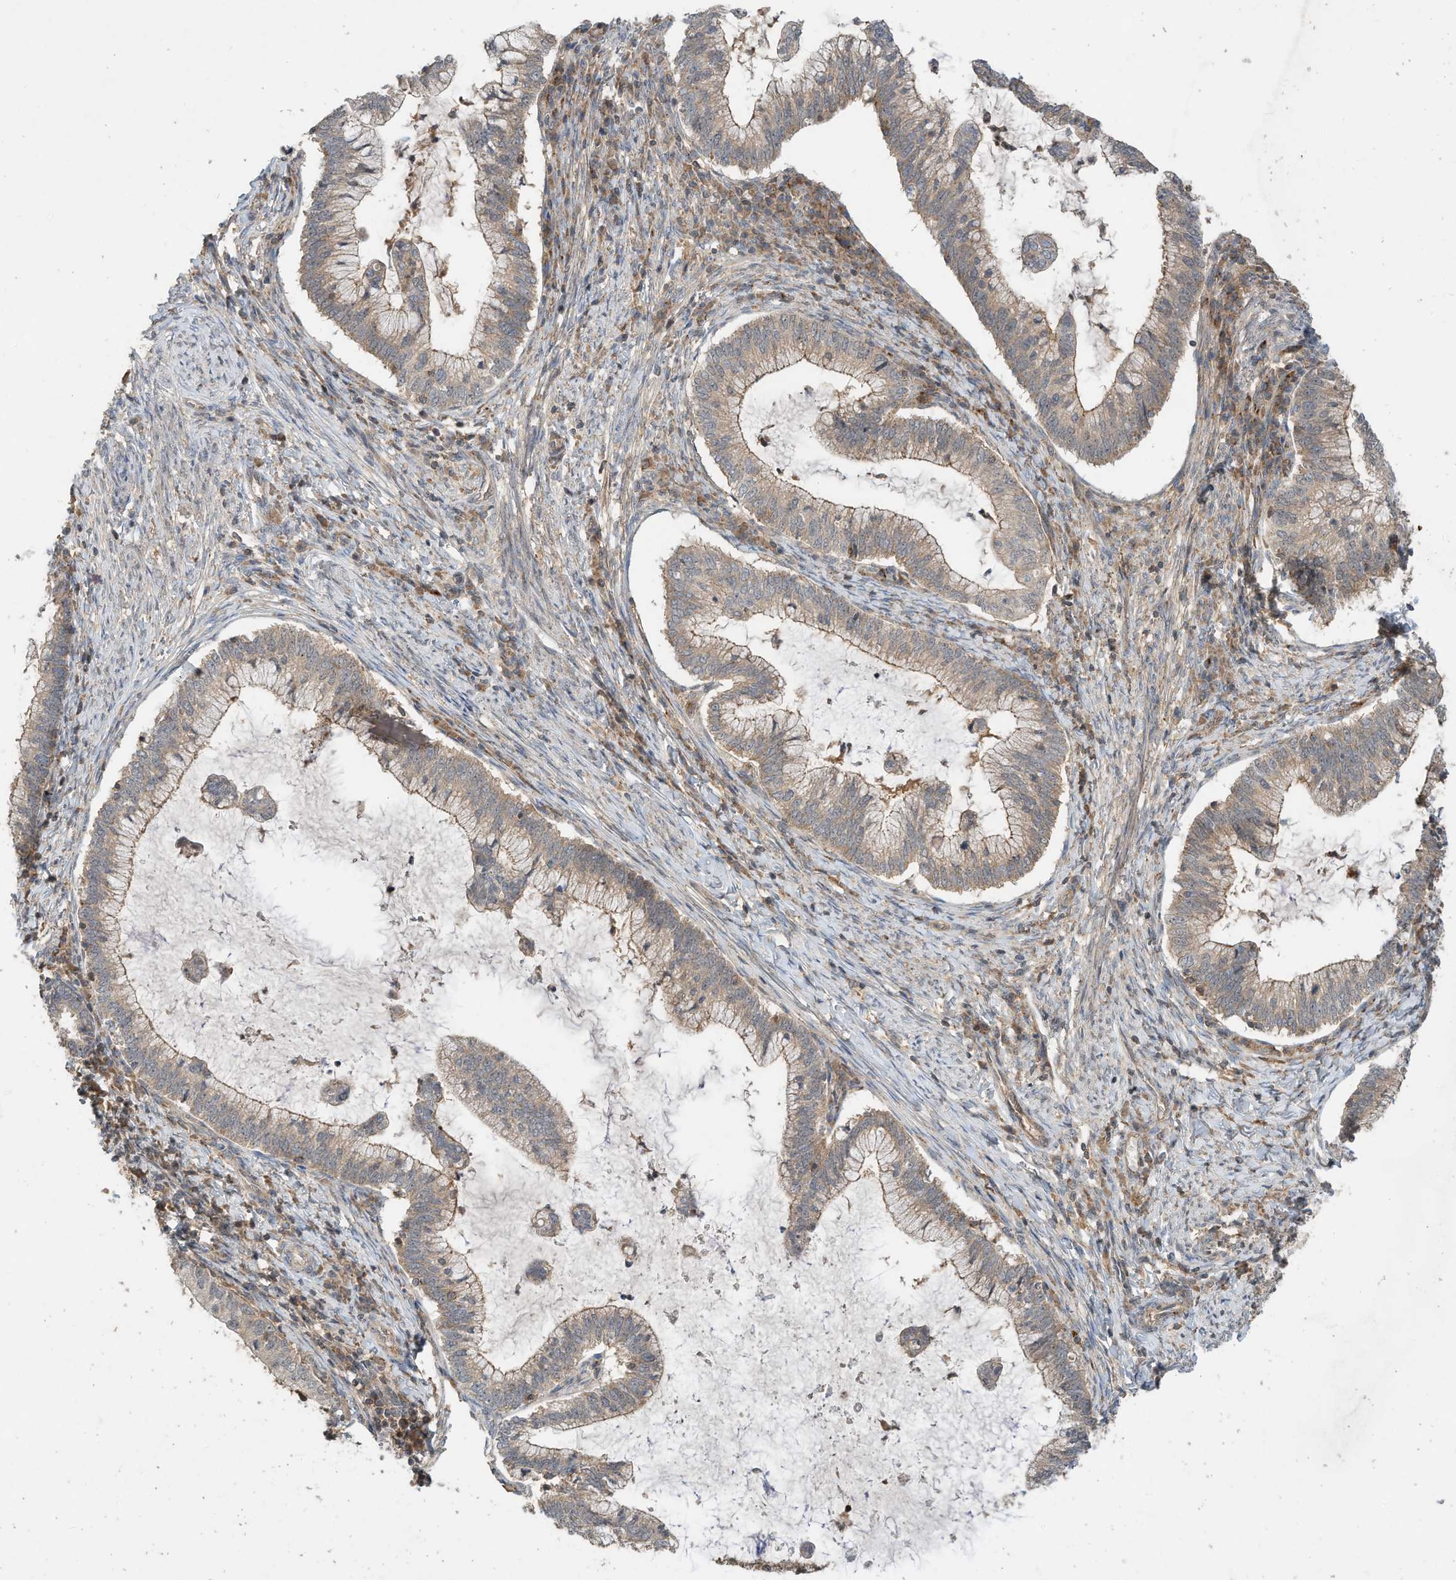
{"staining": {"intensity": "weak", "quantity": ">75%", "location": "cytoplasmic/membranous"}, "tissue": "cervical cancer", "cell_type": "Tumor cells", "image_type": "cancer", "snomed": [{"axis": "morphology", "description": "Adenocarcinoma, NOS"}, {"axis": "topography", "description": "Cervix"}], "caption": "Immunohistochemistry (IHC) staining of cervical cancer (adenocarcinoma), which demonstrates low levels of weak cytoplasmic/membranous positivity in about >75% of tumor cells indicating weak cytoplasmic/membranous protein staining. The staining was performed using DAB (brown) for protein detection and nuclei were counterstained in hematoxylin (blue).", "gene": "CPAMD8", "patient": {"sex": "female", "age": 36}}